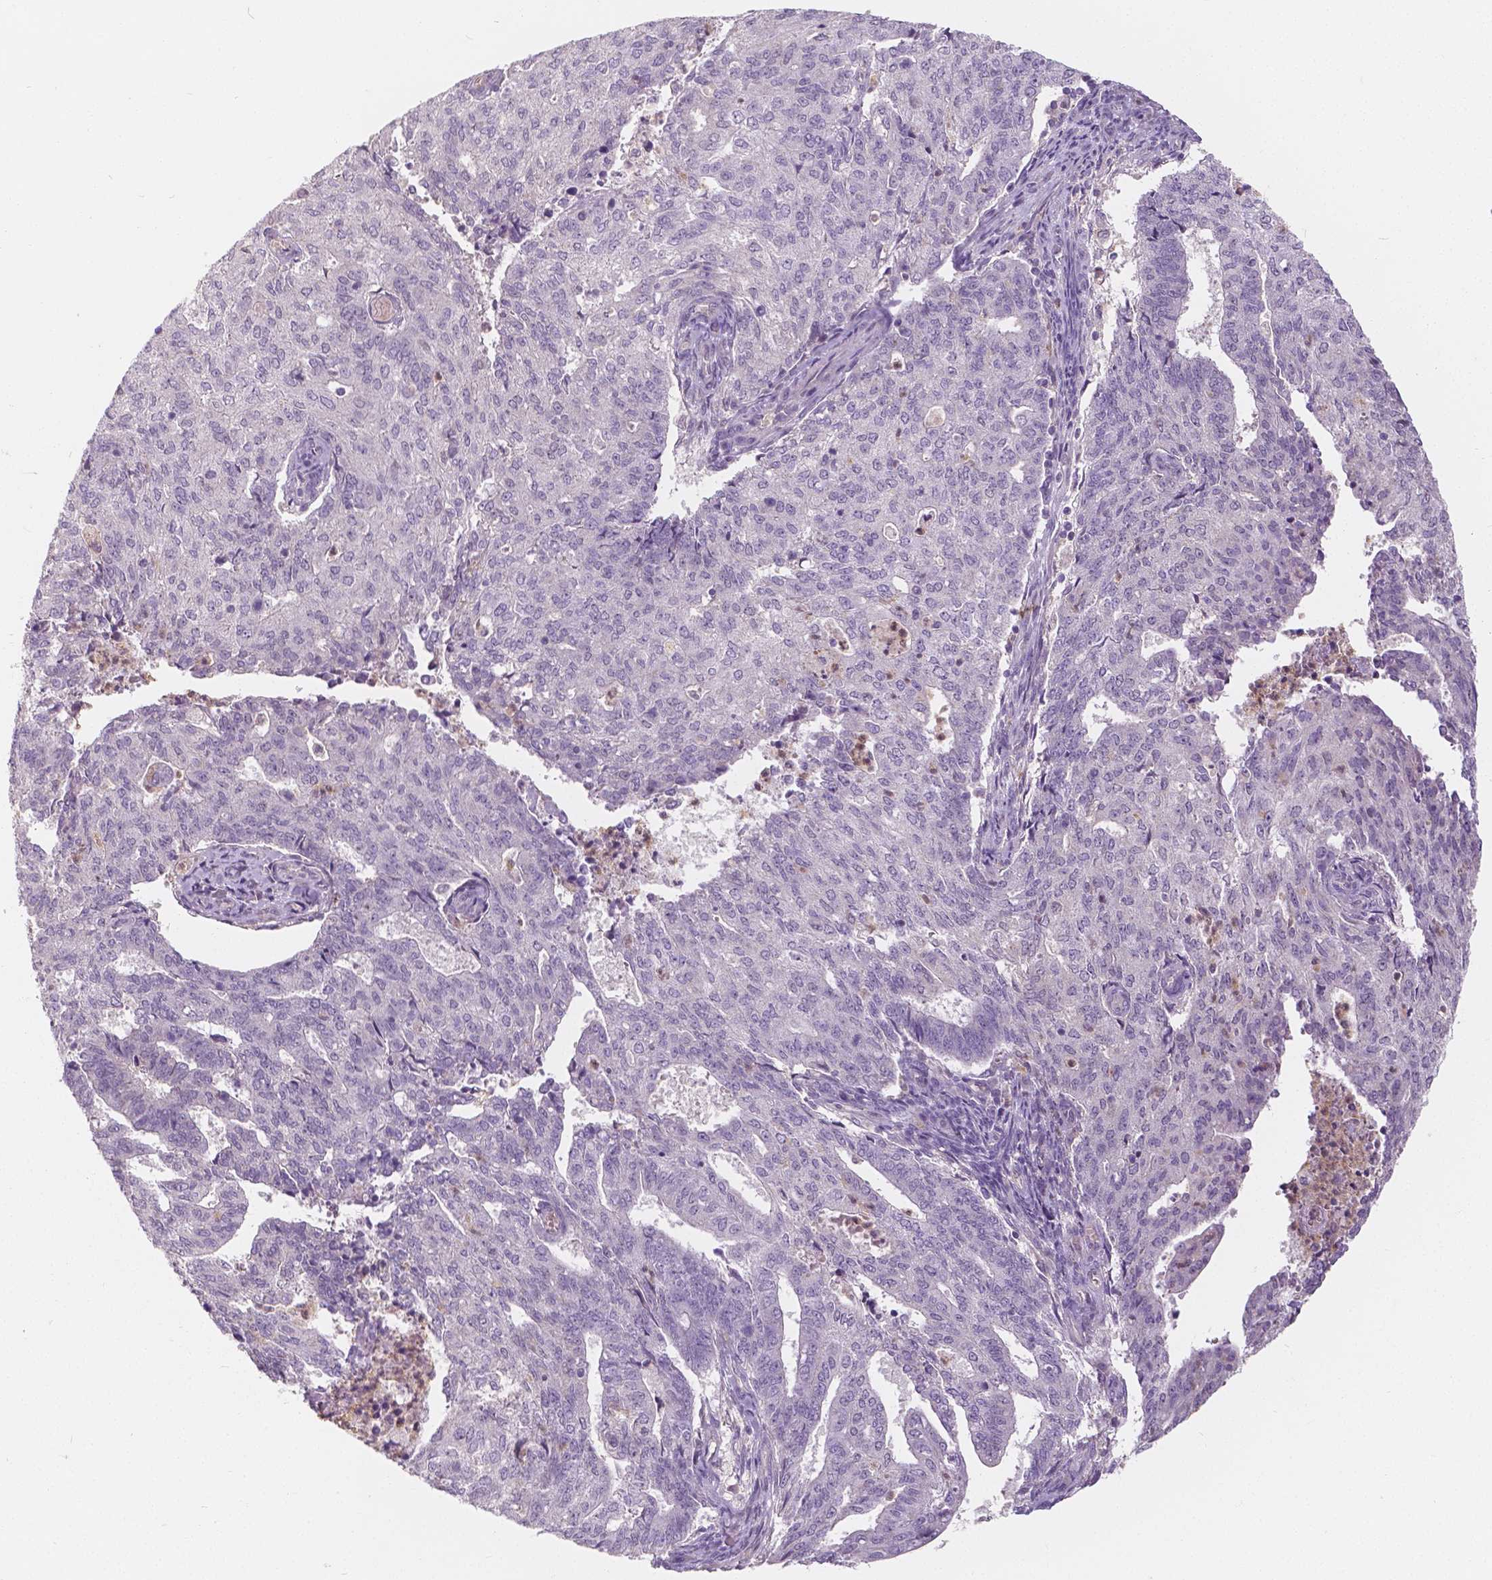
{"staining": {"intensity": "negative", "quantity": "none", "location": "none"}, "tissue": "endometrial cancer", "cell_type": "Tumor cells", "image_type": "cancer", "snomed": [{"axis": "morphology", "description": "Adenocarcinoma, NOS"}, {"axis": "topography", "description": "Endometrium"}], "caption": "DAB immunohistochemical staining of endometrial cancer reveals no significant staining in tumor cells. (DAB immunohistochemistry (IHC) with hematoxylin counter stain).", "gene": "NAPRT", "patient": {"sex": "female", "age": 82}}